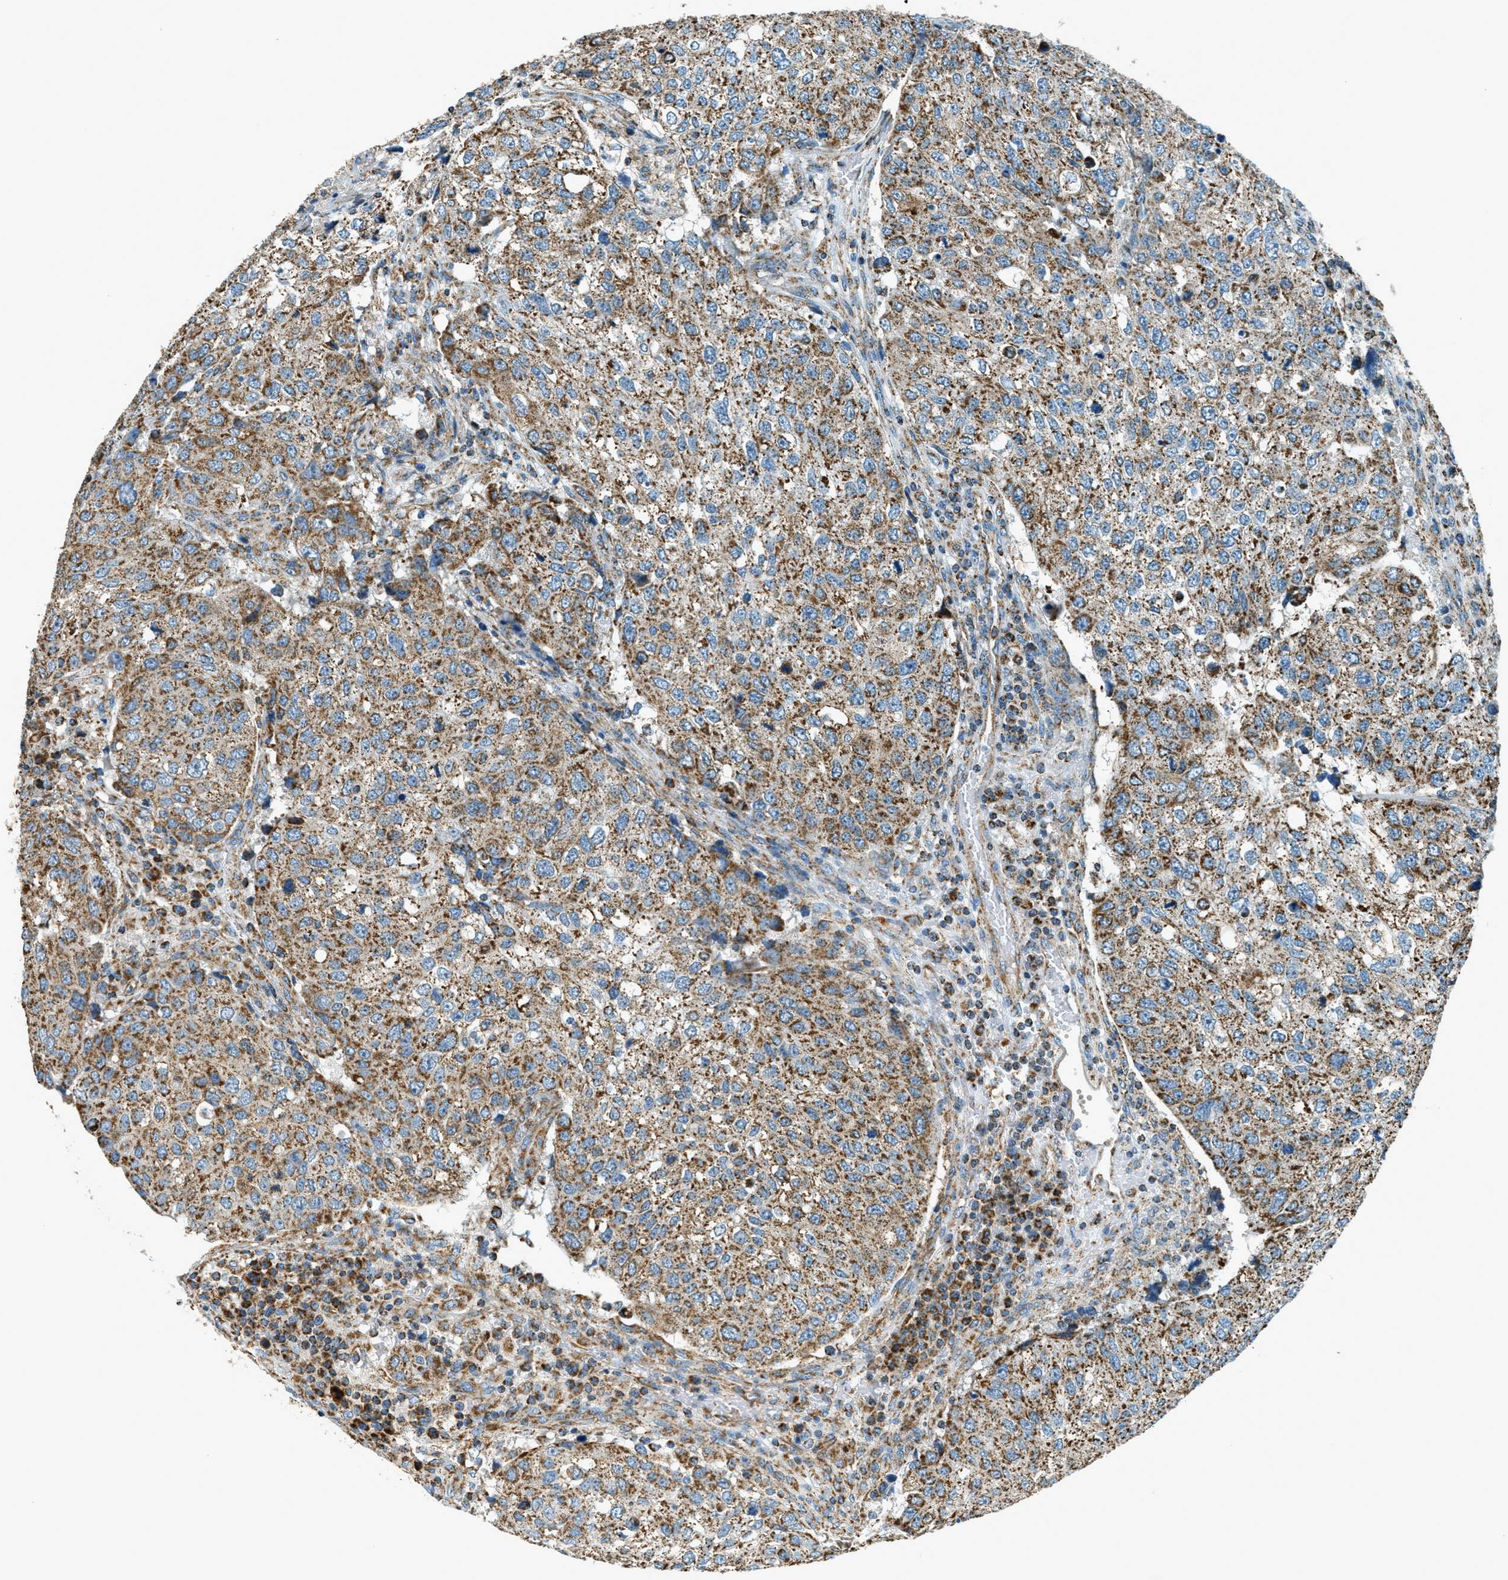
{"staining": {"intensity": "strong", "quantity": ">75%", "location": "cytoplasmic/membranous"}, "tissue": "urothelial cancer", "cell_type": "Tumor cells", "image_type": "cancer", "snomed": [{"axis": "morphology", "description": "Urothelial carcinoma, High grade"}, {"axis": "topography", "description": "Lymph node"}, {"axis": "topography", "description": "Urinary bladder"}], "caption": "Immunohistochemical staining of urothelial cancer shows strong cytoplasmic/membranous protein expression in about >75% of tumor cells.", "gene": "CHST15", "patient": {"sex": "male", "age": 51}}